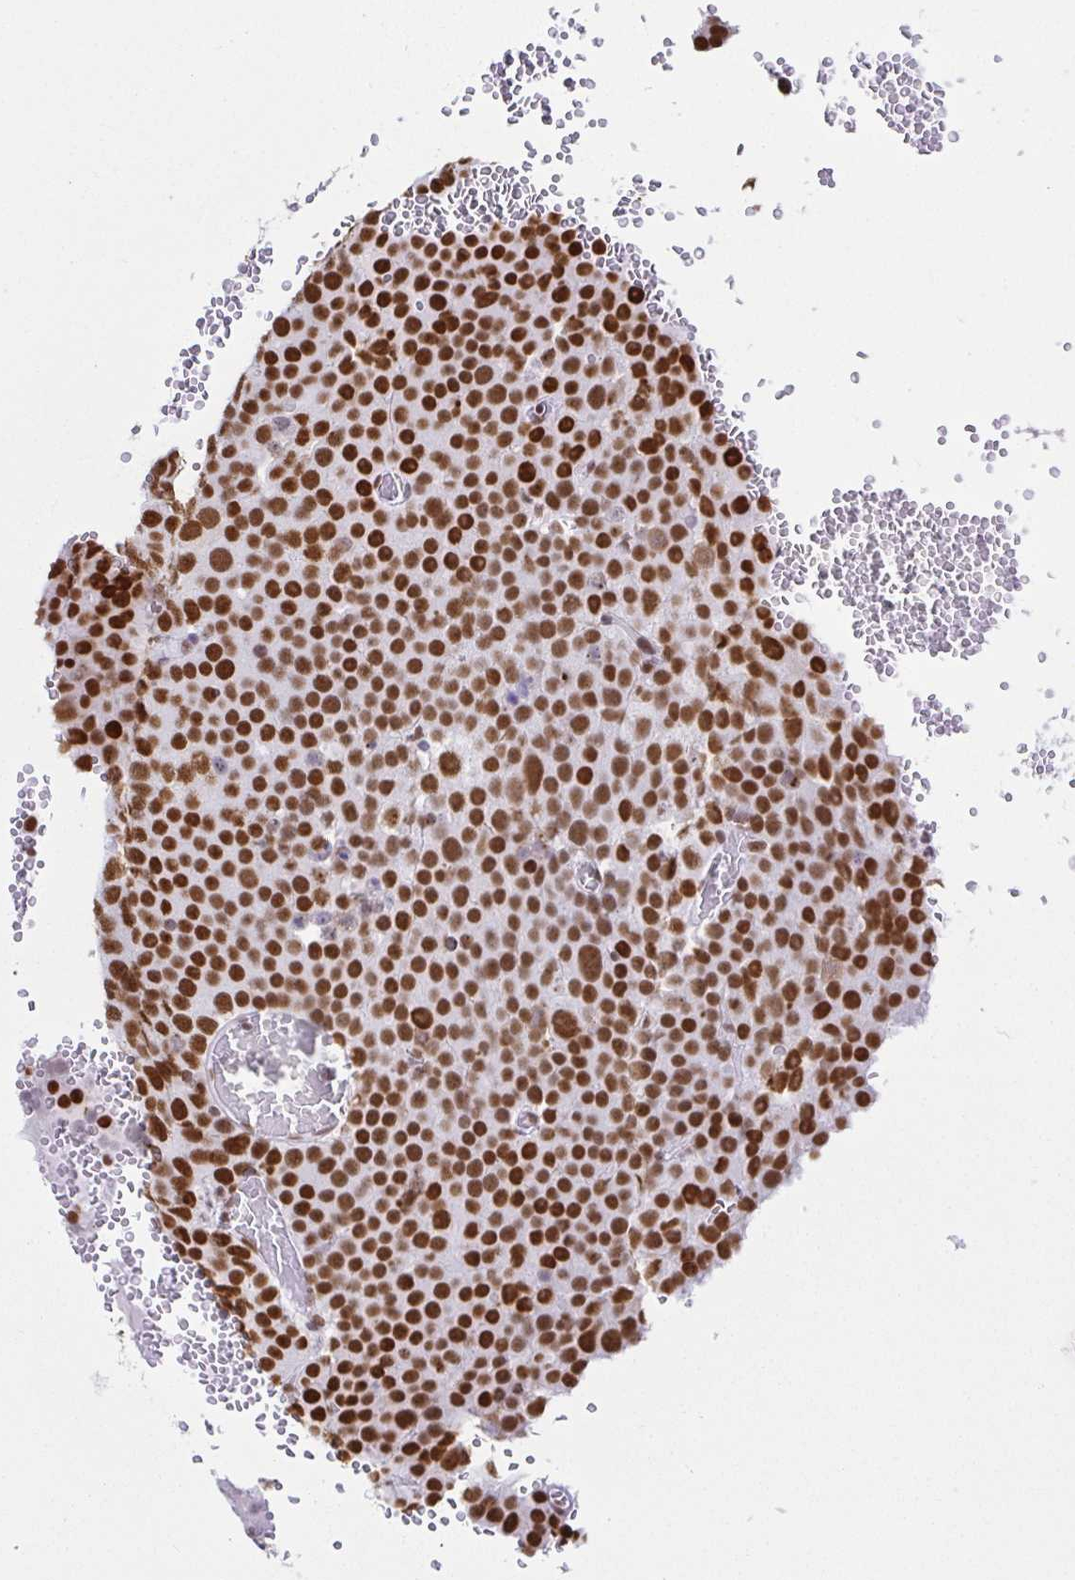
{"staining": {"intensity": "strong", "quantity": ">75%", "location": "nuclear"}, "tissue": "testis cancer", "cell_type": "Tumor cells", "image_type": "cancer", "snomed": [{"axis": "morphology", "description": "Seminoma, NOS"}, {"axis": "topography", "description": "Testis"}], "caption": "Immunohistochemical staining of testis cancer (seminoma) reveals strong nuclear protein staining in about >75% of tumor cells.", "gene": "EWSR1", "patient": {"sex": "male", "age": 71}}